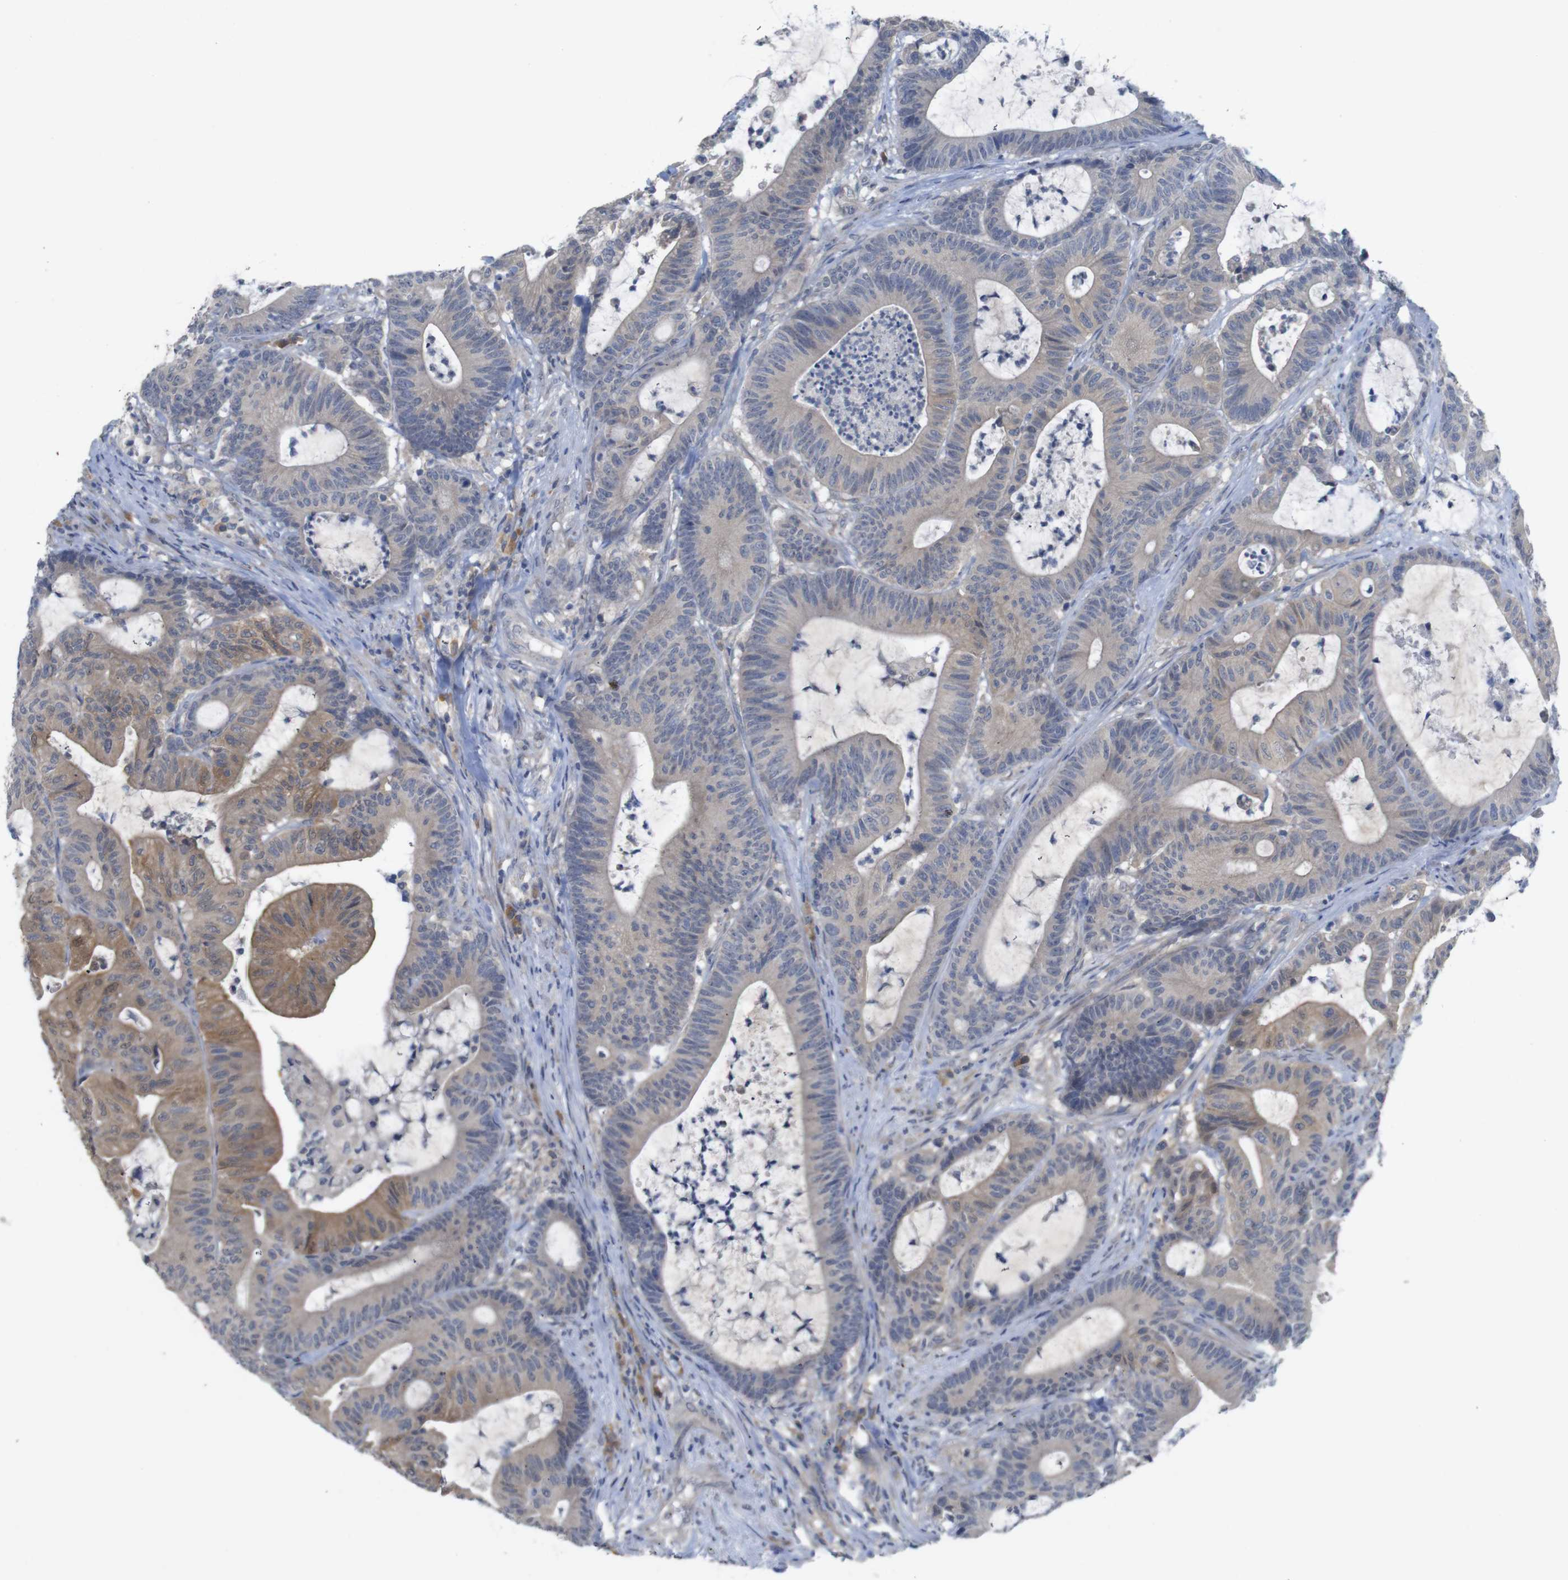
{"staining": {"intensity": "moderate", "quantity": "25%-75%", "location": "cytoplasmic/membranous"}, "tissue": "colorectal cancer", "cell_type": "Tumor cells", "image_type": "cancer", "snomed": [{"axis": "morphology", "description": "Adenocarcinoma, NOS"}, {"axis": "topography", "description": "Colon"}], "caption": "DAB (3,3'-diaminobenzidine) immunohistochemical staining of colorectal cancer displays moderate cytoplasmic/membranous protein staining in approximately 25%-75% of tumor cells. The staining is performed using DAB (3,3'-diaminobenzidine) brown chromogen to label protein expression. The nuclei are counter-stained blue using hematoxylin.", "gene": "BCAR3", "patient": {"sex": "female", "age": 84}}